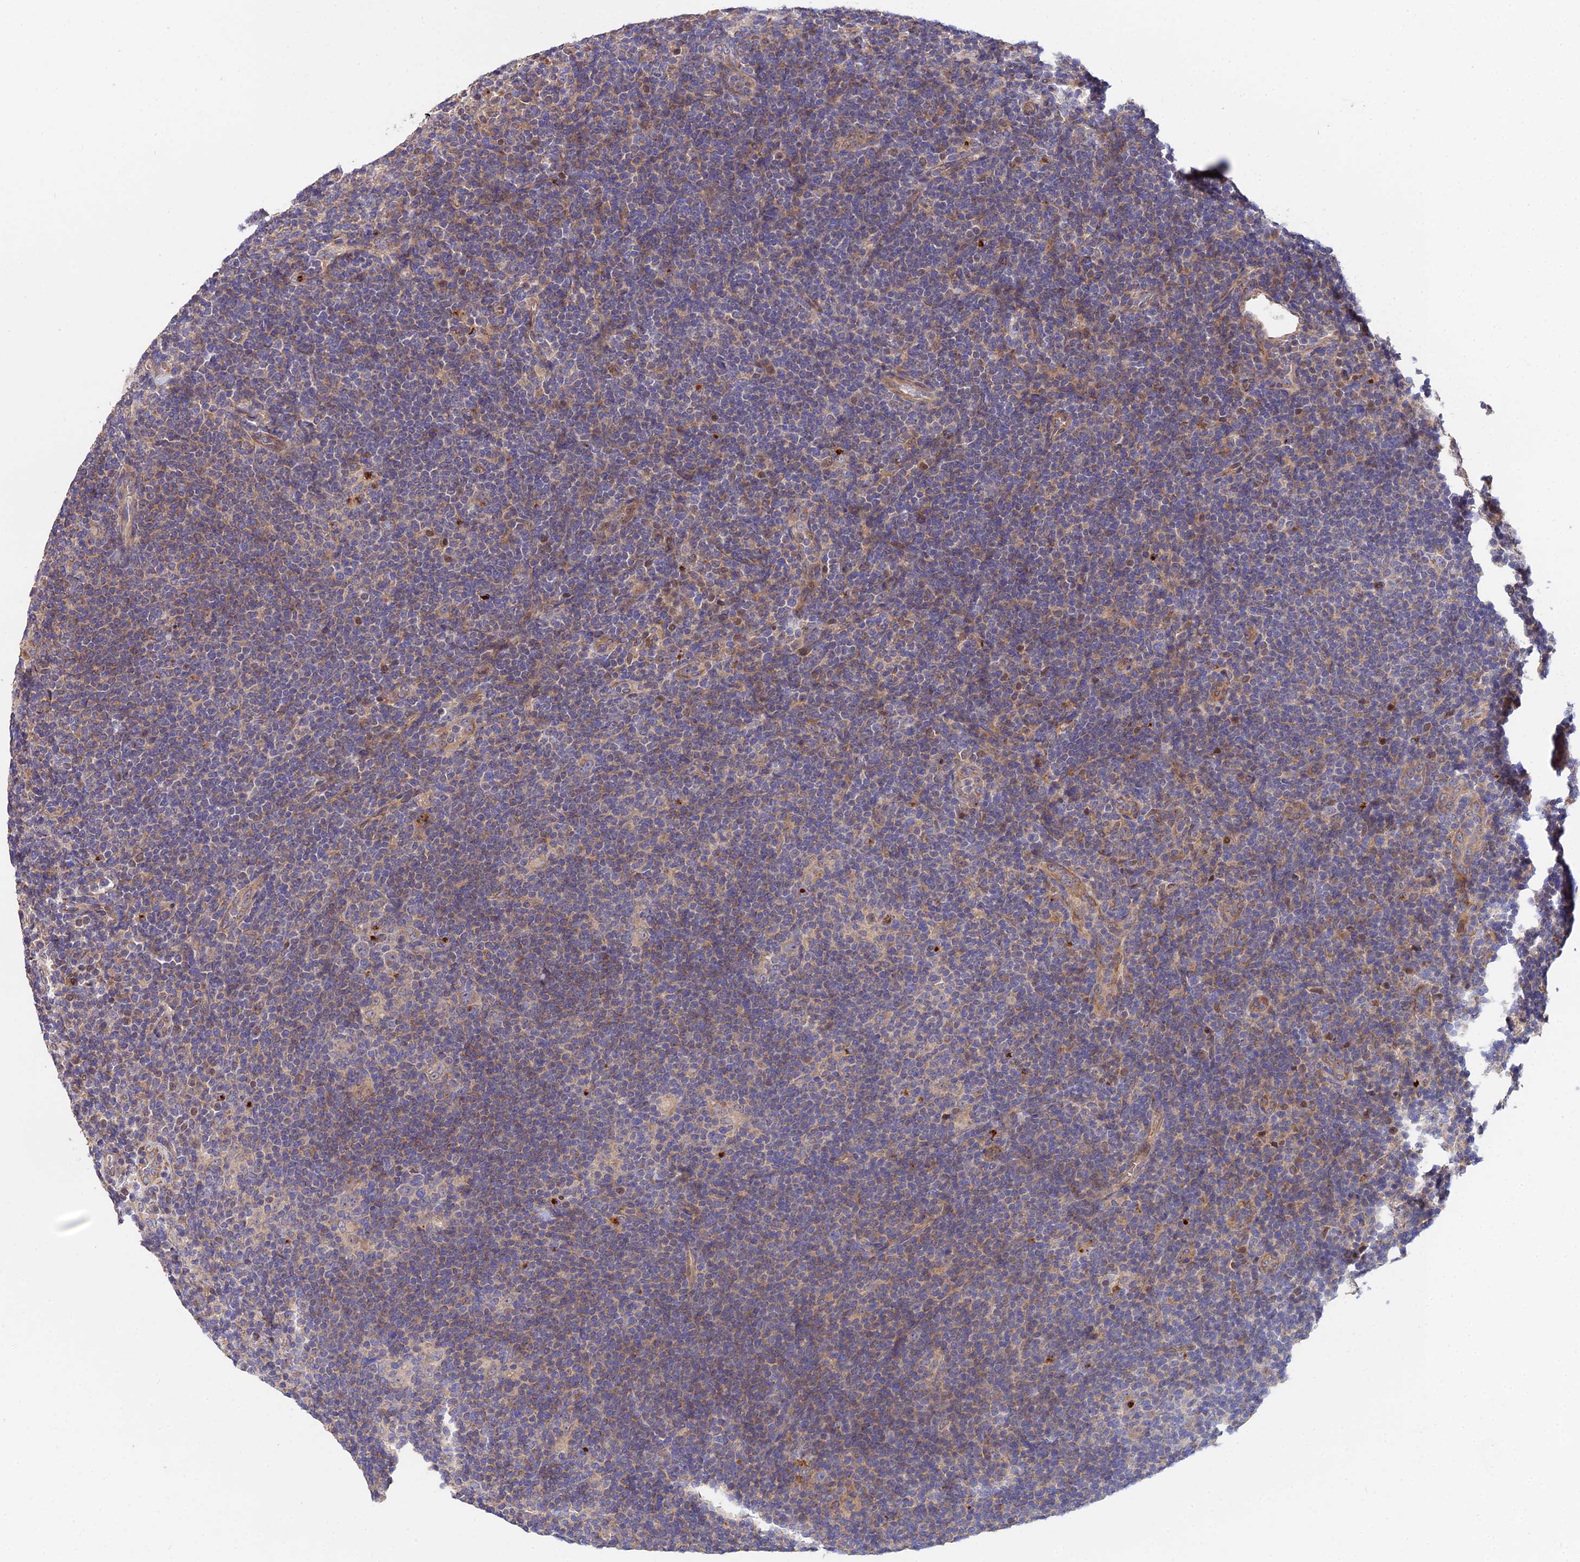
{"staining": {"intensity": "negative", "quantity": "none", "location": "none"}, "tissue": "lymphoma", "cell_type": "Tumor cells", "image_type": "cancer", "snomed": [{"axis": "morphology", "description": "Hodgkin's disease, NOS"}, {"axis": "topography", "description": "Lymph node"}], "caption": "Tumor cells are negative for brown protein staining in Hodgkin's disease. The staining was performed using DAB (3,3'-diaminobenzidine) to visualize the protein expression in brown, while the nuclei were stained in blue with hematoxylin (Magnification: 20x).", "gene": "CDC37L1", "patient": {"sex": "female", "age": 57}}